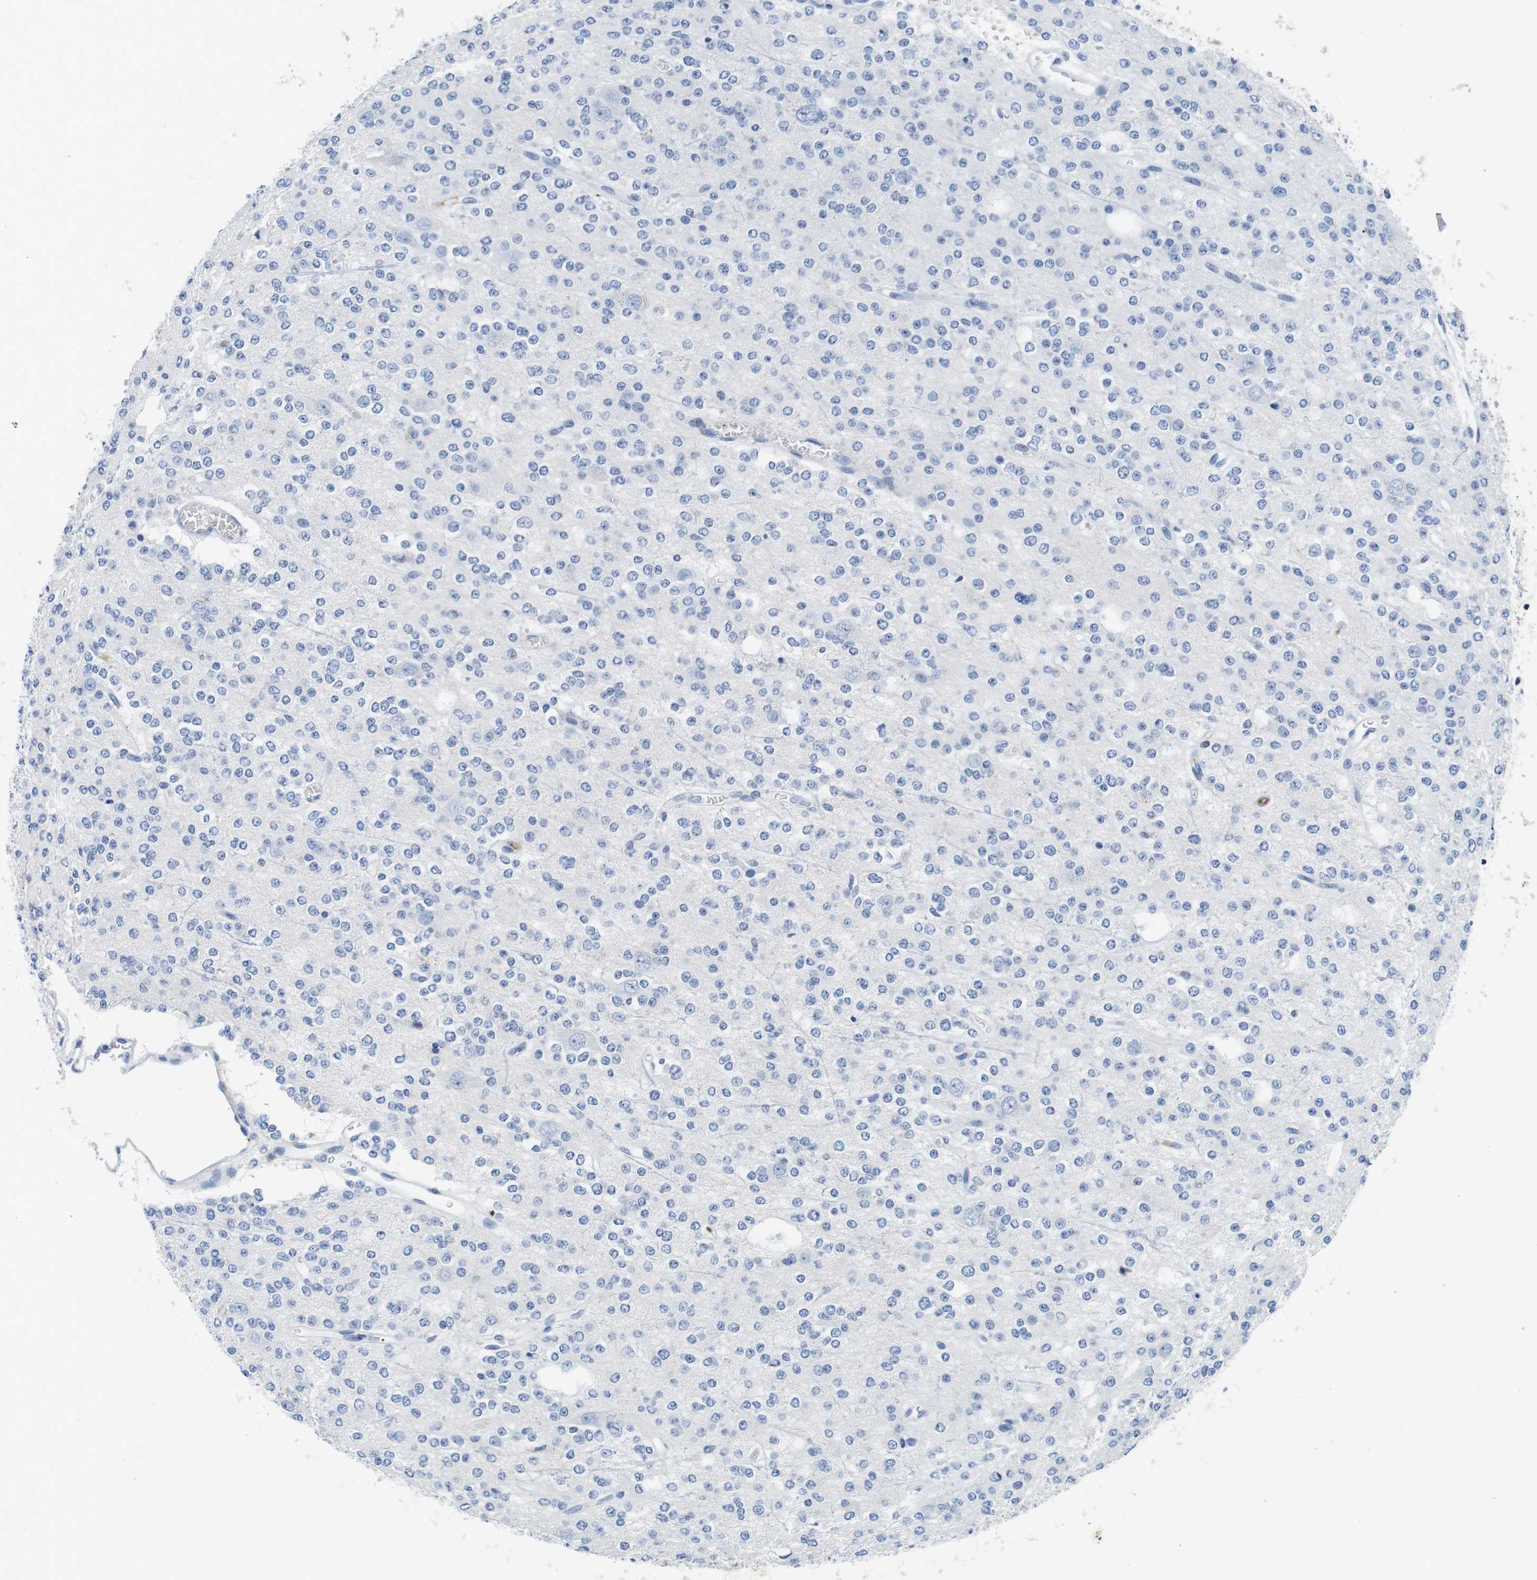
{"staining": {"intensity": "negative", "quantity": "none", "location": "none"}, "tissue": "glioma", "cell_type": "Tumor cells", "image_type": "cancer", "snomed": [{"axis": "morphology", "description": "Glioma, malignant, Low grade"}, {"axis": "topography", "description": "Brain"}], "caption": "Low-grade glioma (malignant) was stained to show a protein in brown. There is no significant positivity in tumor cells. (DAB immunohistochemistry, high magnification).", "gene": "IGKC", "patient": {"sex": "male", "age": 38}}